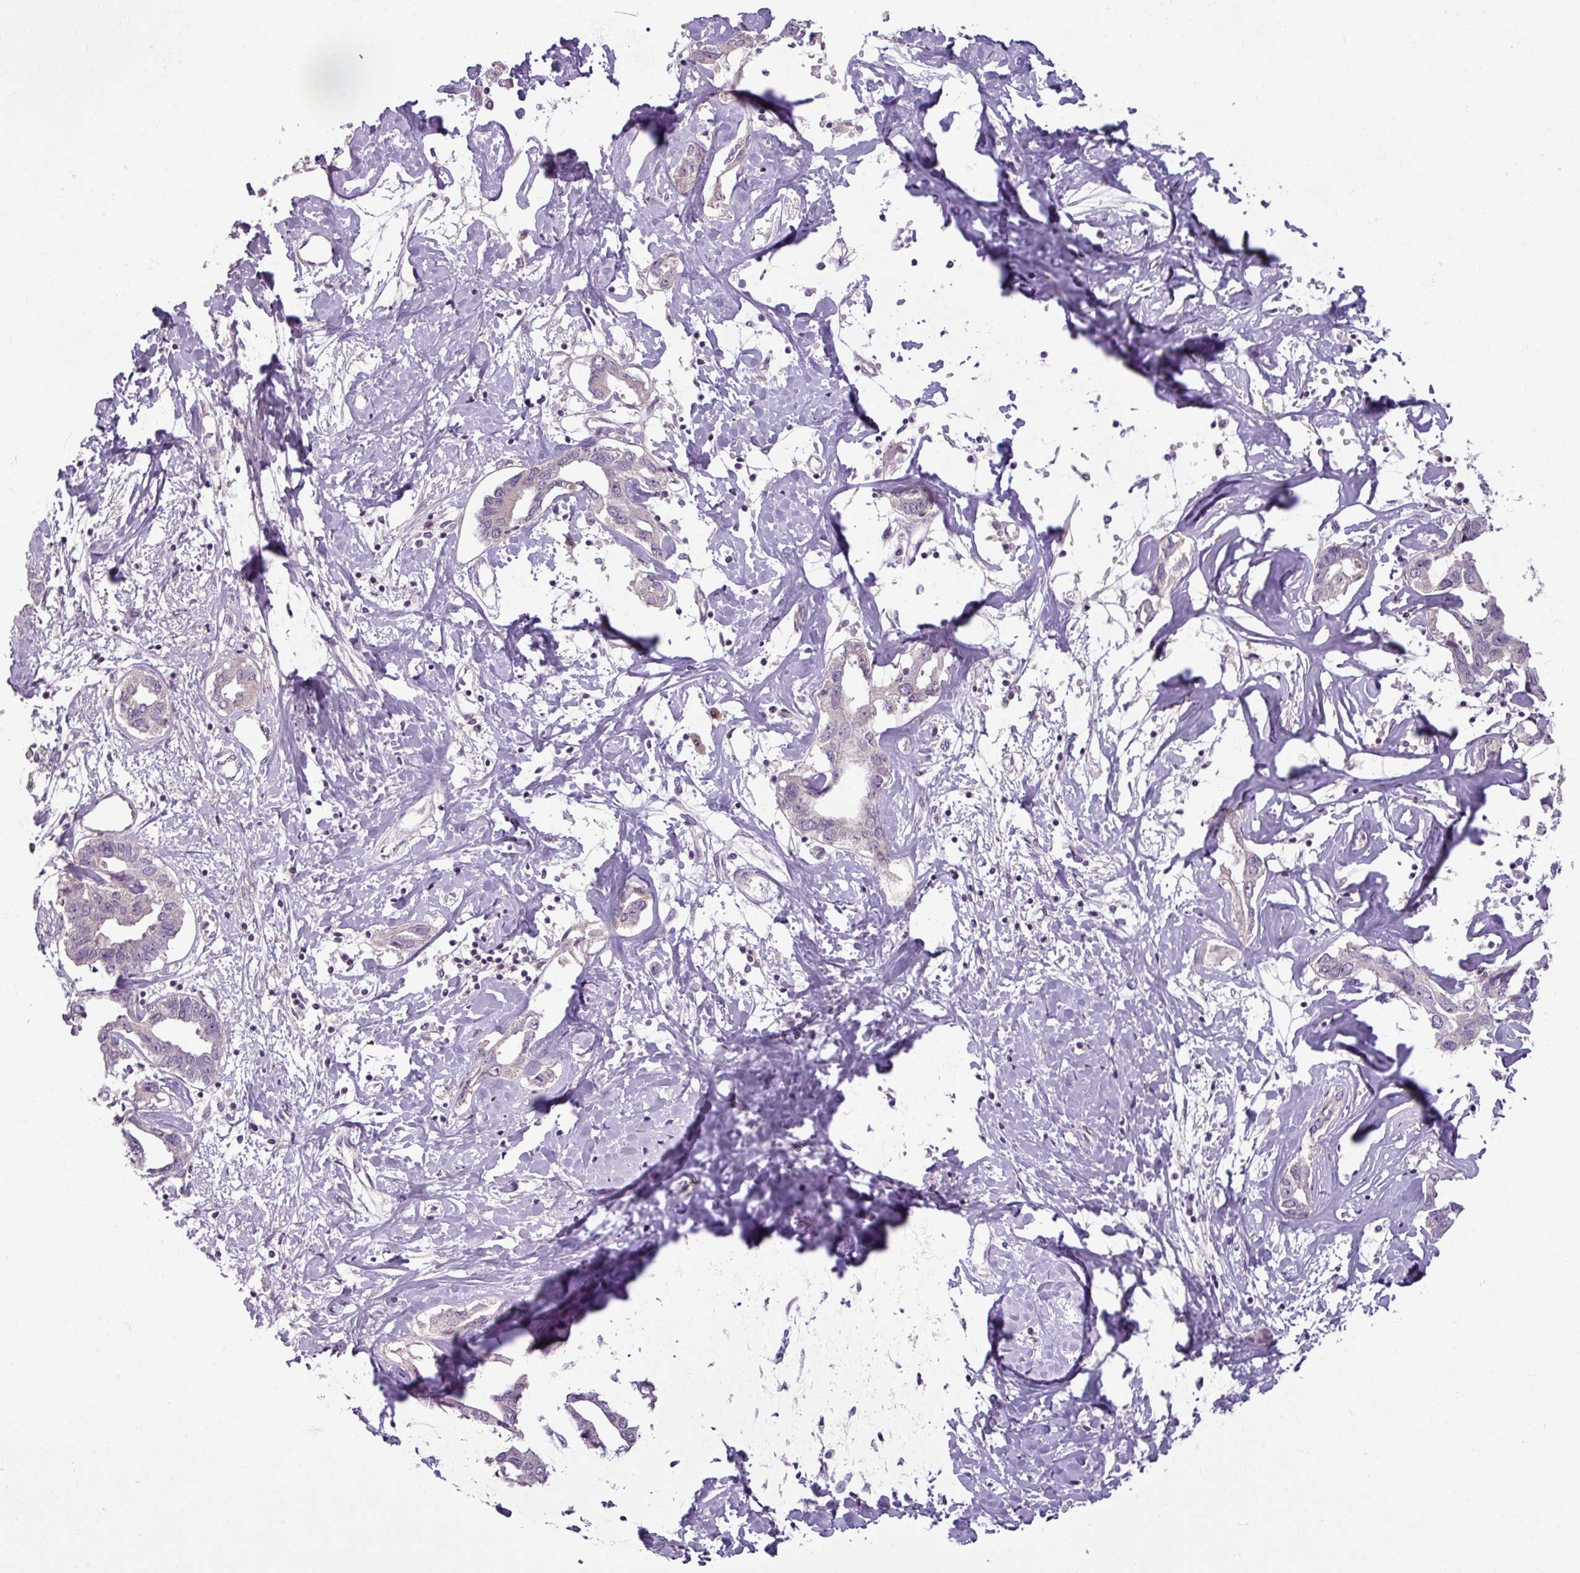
{"staining": {"intensity": "negative", "quantity": "none", "location": "none"}, "tissue": "liver cancer", "cell_type": "Tumor cells", "image_type": "cancer", "snomed": [{"axis": "morphology", "description": "Cholangiocarcinoma"}, {"axis": "topography", "description": "Liver"}], "caption": "Human liver cancer (cholangiocarcinoma) stained for a protein using IHC exhibits no expression in tumor cells.", "gene": "UVSSA", "patient": {"sex": "male", "age": 59}}